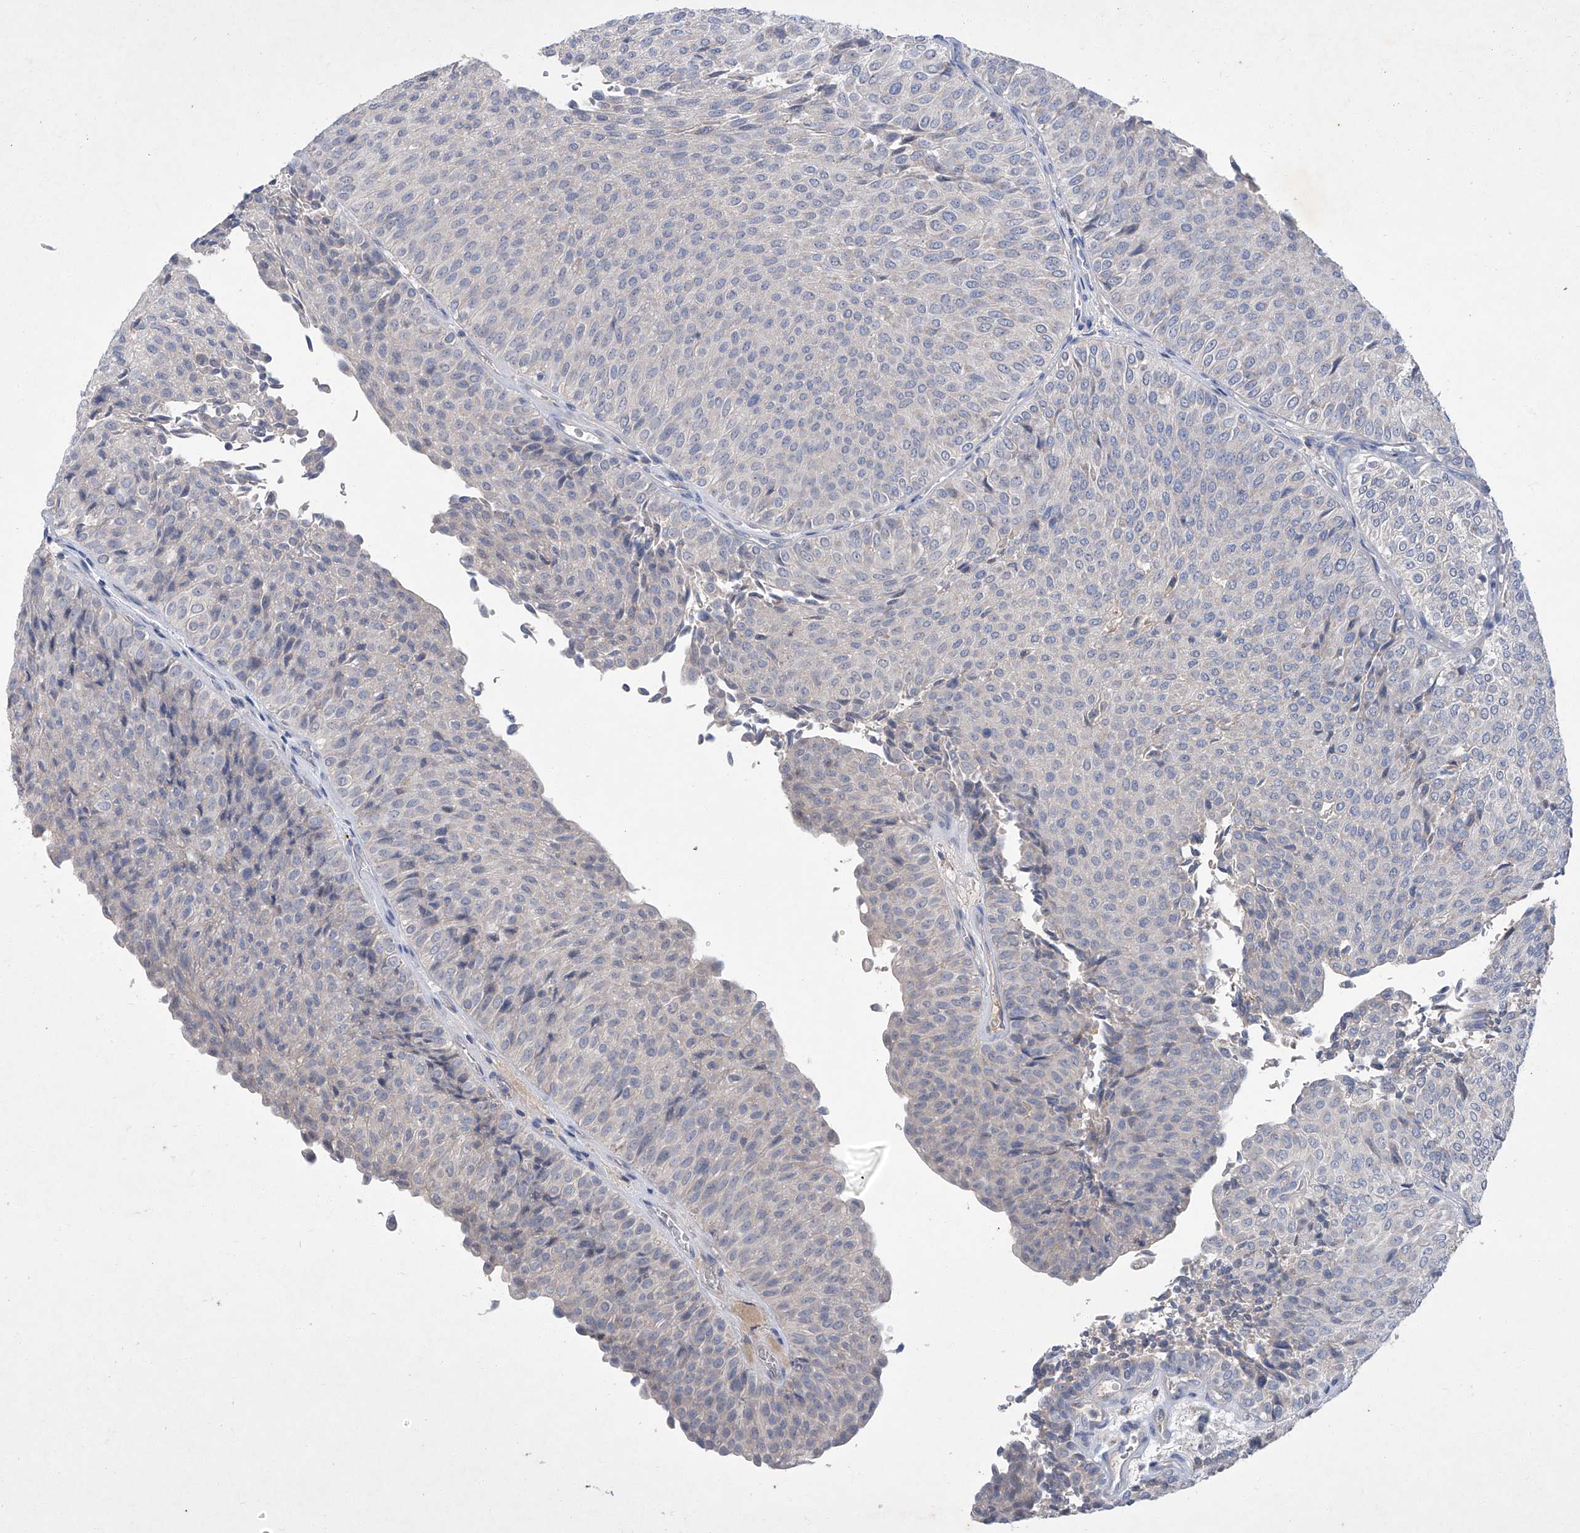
{"staining": {"intensity": "negative", "quantity": "none", "location": "none"}, "tissue": "urothelial cancer", "cell_type": "Tumor cells", "image_type": "cancer", "snomed": [{"axis": "morphology", "description": "Urothelial carcinoma, Low grade"}, {"axis": "topography", "description": "Urinary bladder"}], "caption": "Tumor cells show no significant positivity in urothelial cancer. The staining was performed using DAB to visualize the protein expression in brown, while the nuclei were stained in blue with hematoxylin (Magnification: 20x).", "gene": "SBK2", "patient": {"sex": "male", "age": 78}}